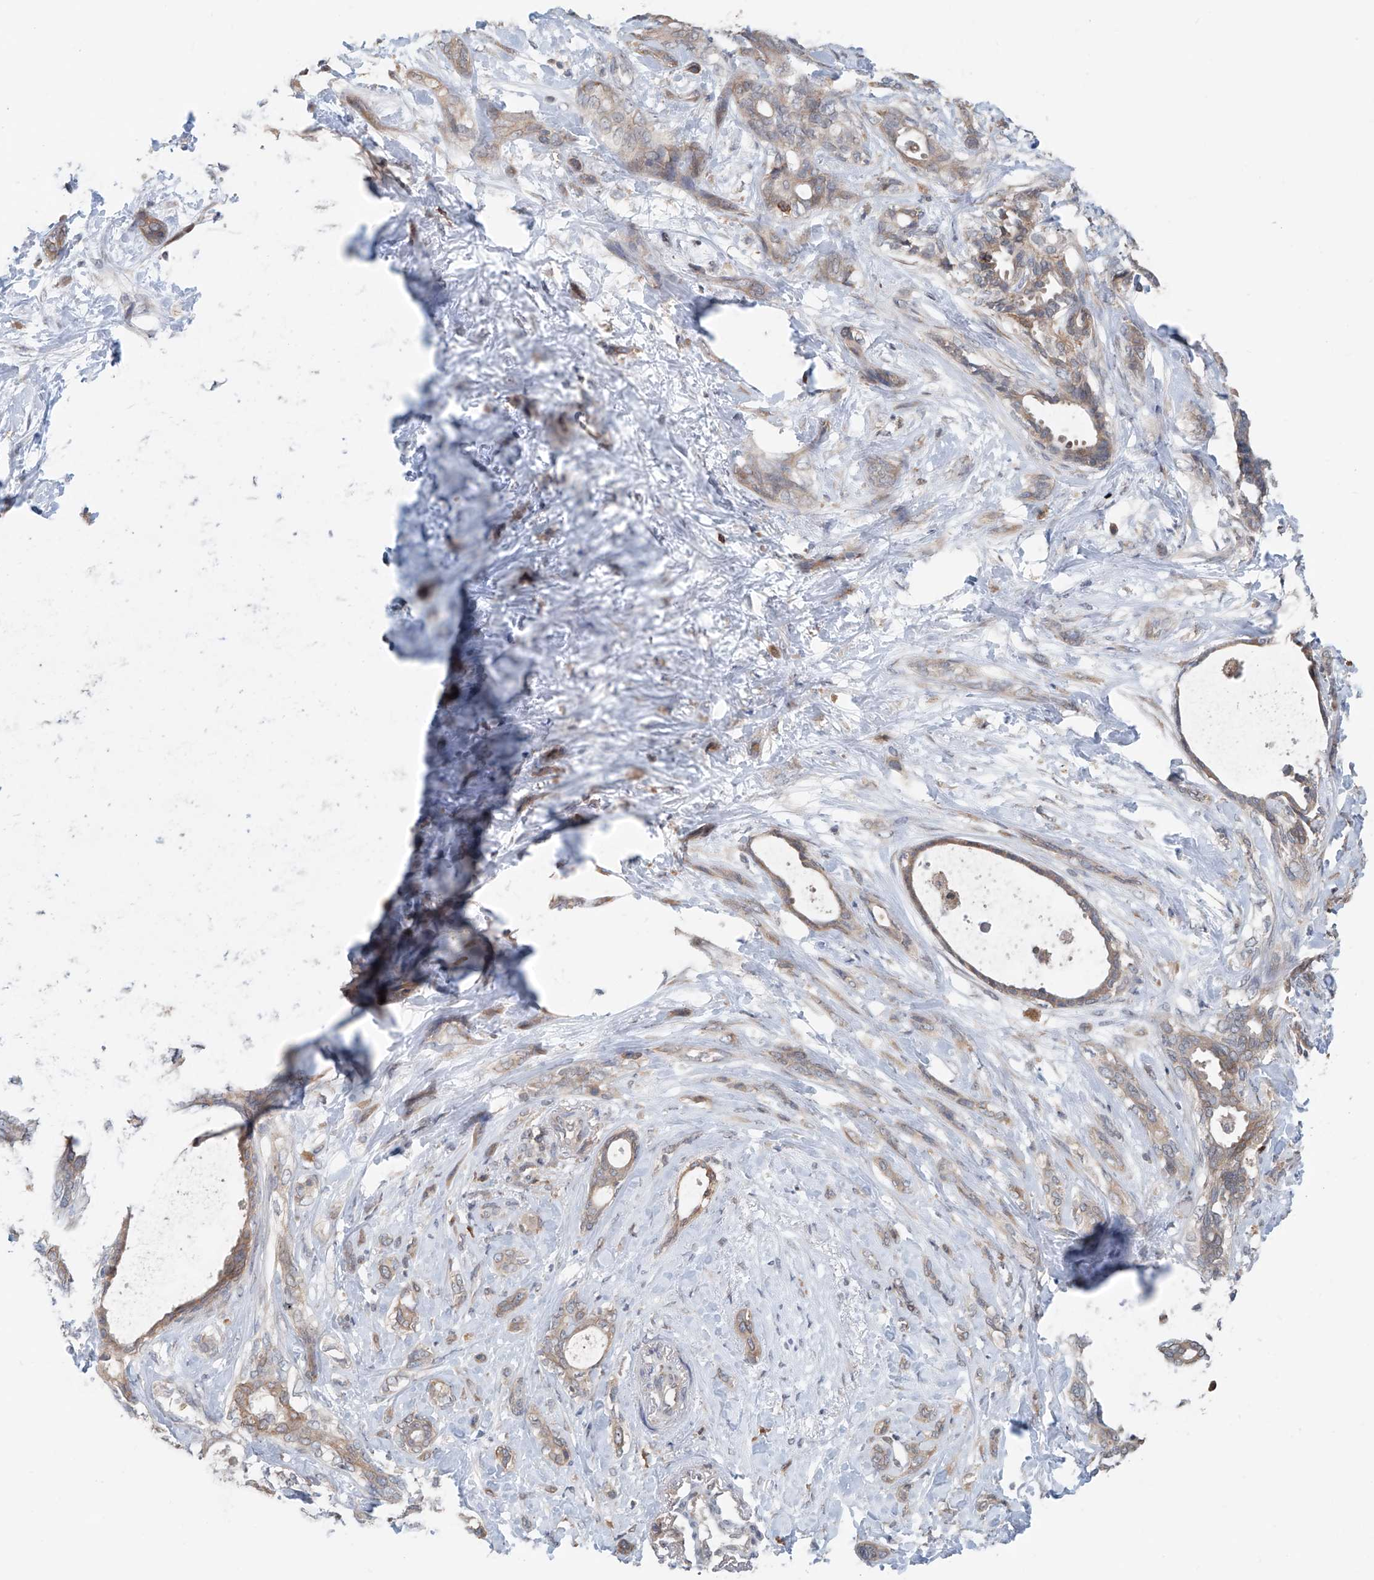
{"staining": {"intensity": "weak", "quantity": ">75%", "location": "cytoplasmic/membranous"}, "tissue": "pancreatic cancer", "cell_type": "Tumor cells", "image_type": "cancer", "snomed": [{"axis": "morphology", "description": "Normal tissue, NOS"}, {"axis": "morphology", "description": "Adenocarcinoma, NOS"}, {"axis": "topography", "description": "Pancreas"}, {"axis": "topography", "description": "Peripheral nerve tissue"}], "caption": "The immunohistochemical stain shows weak cytoplasmic/membranous positivity in tumor cells of pancreatic cancer (adenocarcinoma) tissue.", "gene": "KCNK10", "patient": {"sex": "female", "age": 63}}